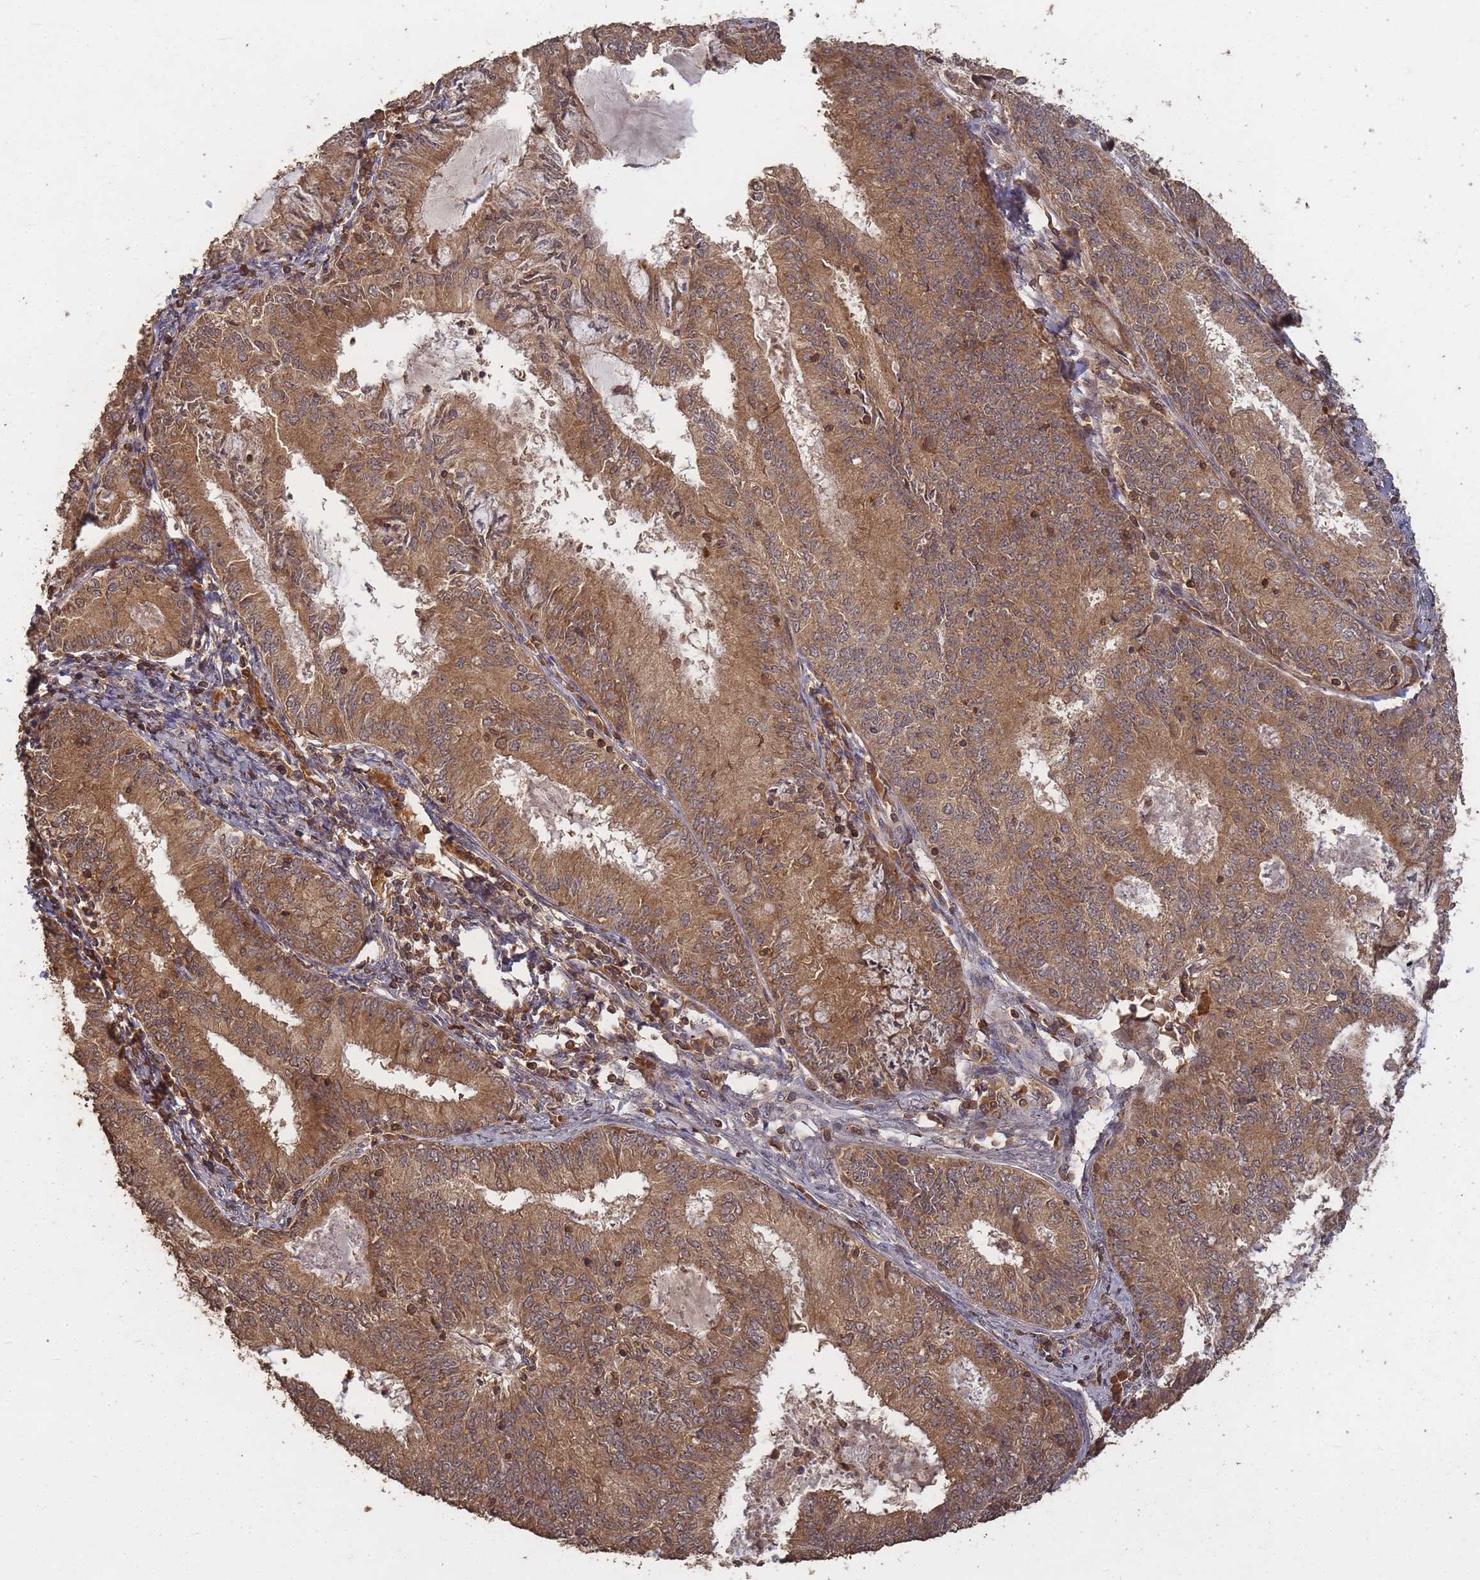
{"staining": {"intensity": "moderate", "quantity": ">75%", "location": "cytoplasmic/membranous"}, "tissue": "endometrial cancer", "cell_type": "Tumor cells", "image_type": "cancer", "snomed": [{"axis": "morphology", "description": "Adenocarcinoma, NOS"}, {"axis": "topography", "description": "Endometrium"}], "caption": "Immunohistochemical staining of human endometrial cancer (adenocarcinoma) shows moderate cytoplasmic/membranous protein expression in approximately >75% of tumor cells.", "gene": "ALKBH1", "patient": {"sex": "female", "age": 57}}